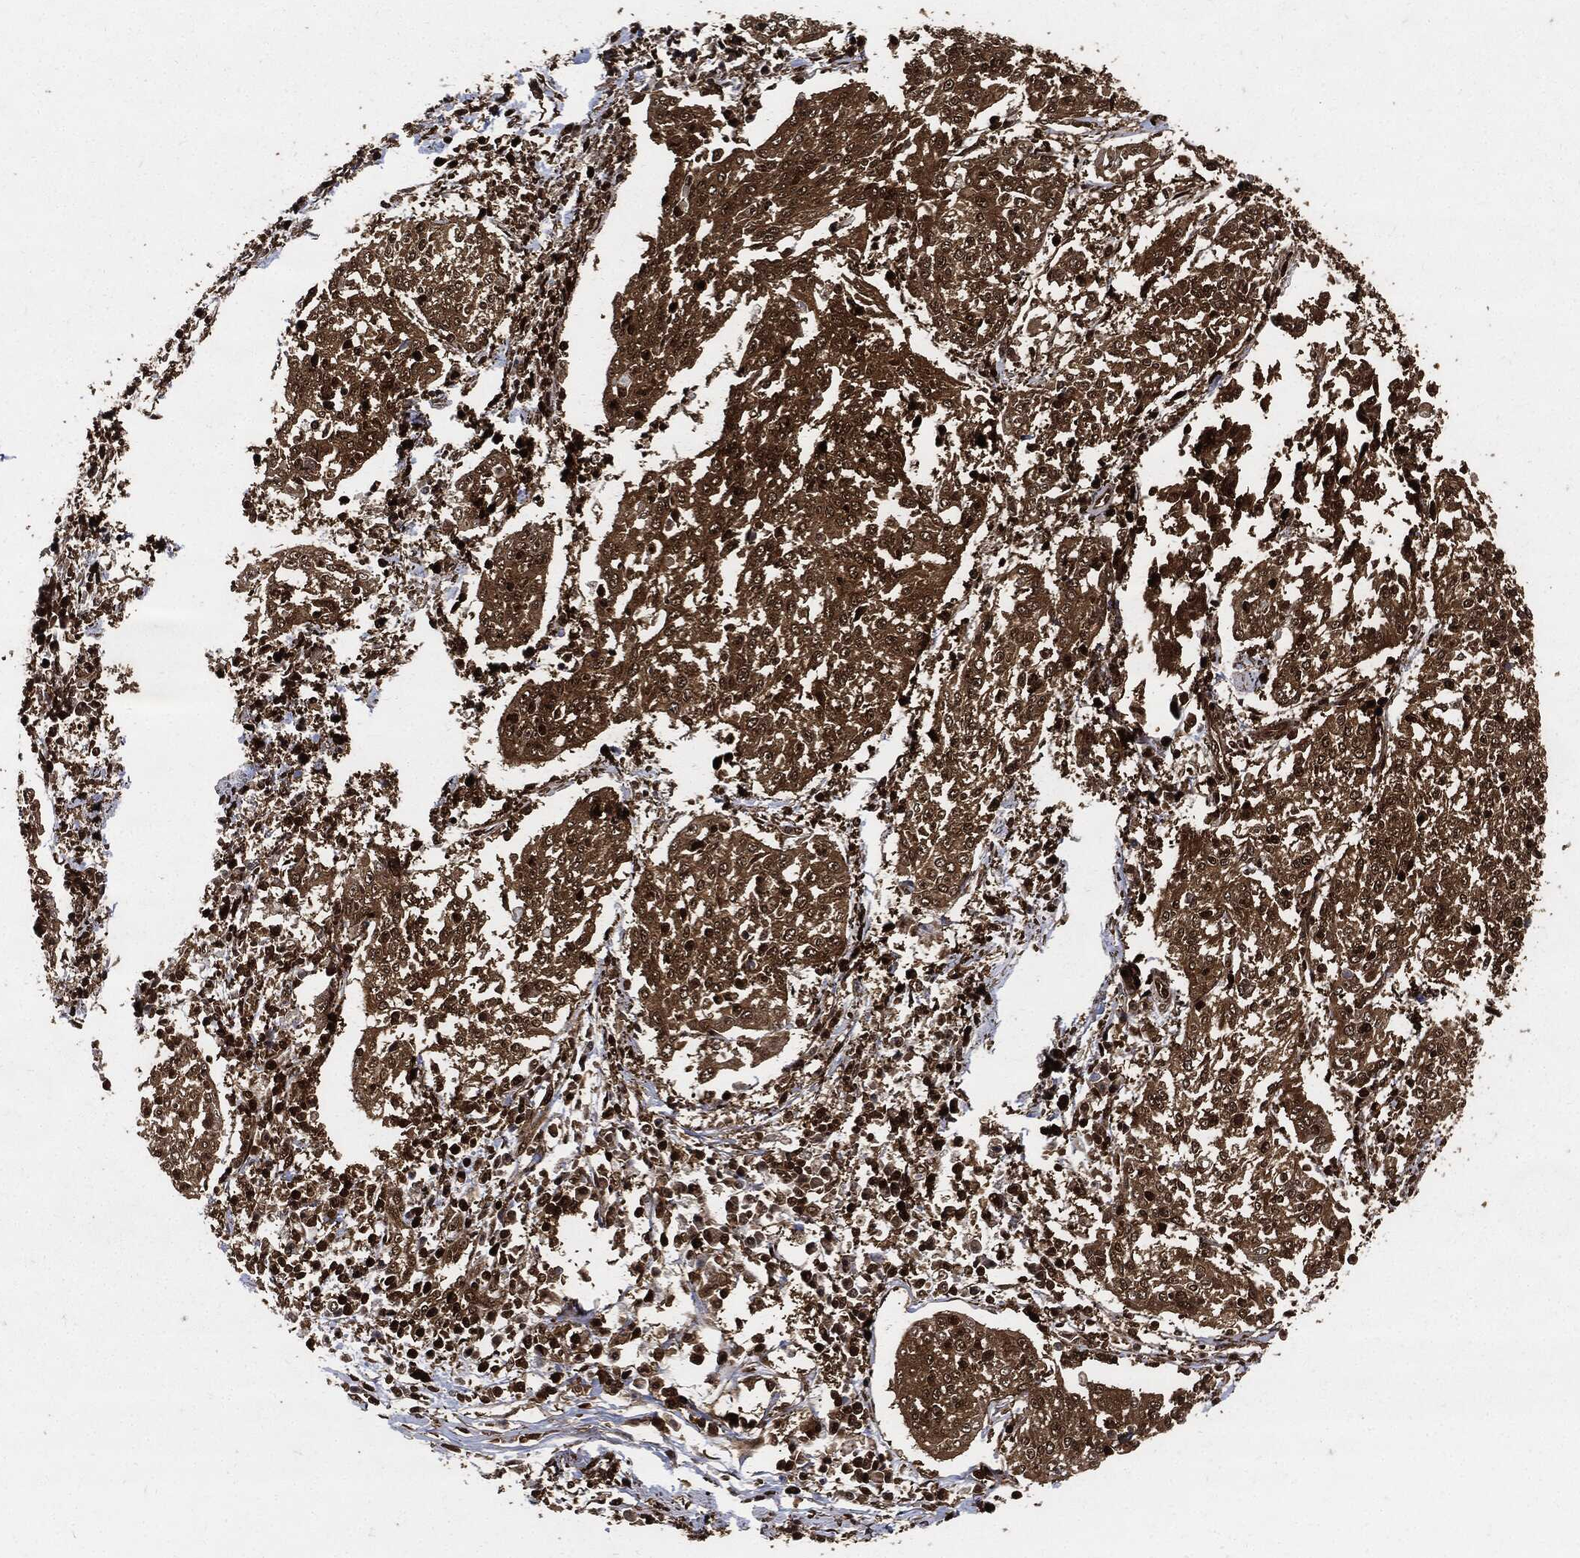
{"staining": {"intensity": "moderate", "quantity": ">75%", "location": "cytoplasmic/membranous"}, "tissue": "cervical cancer", "cell_type": "Tumor cells", "image_type": "cancer", "snomed": [{"axis": "morphology", "description": "Squamous cell carcinoma, NOS"}, {"axis": "topography", "description": "Cervix"}], "caption": "There is medium levels of moderate cytoplasmic/membranous staining in tumor cells of cervical cancer, as demonstrated by immunohistochemical staining (brown color).", "gene": "YWHAB", "patient": {"sex": "female", "age": 41}}